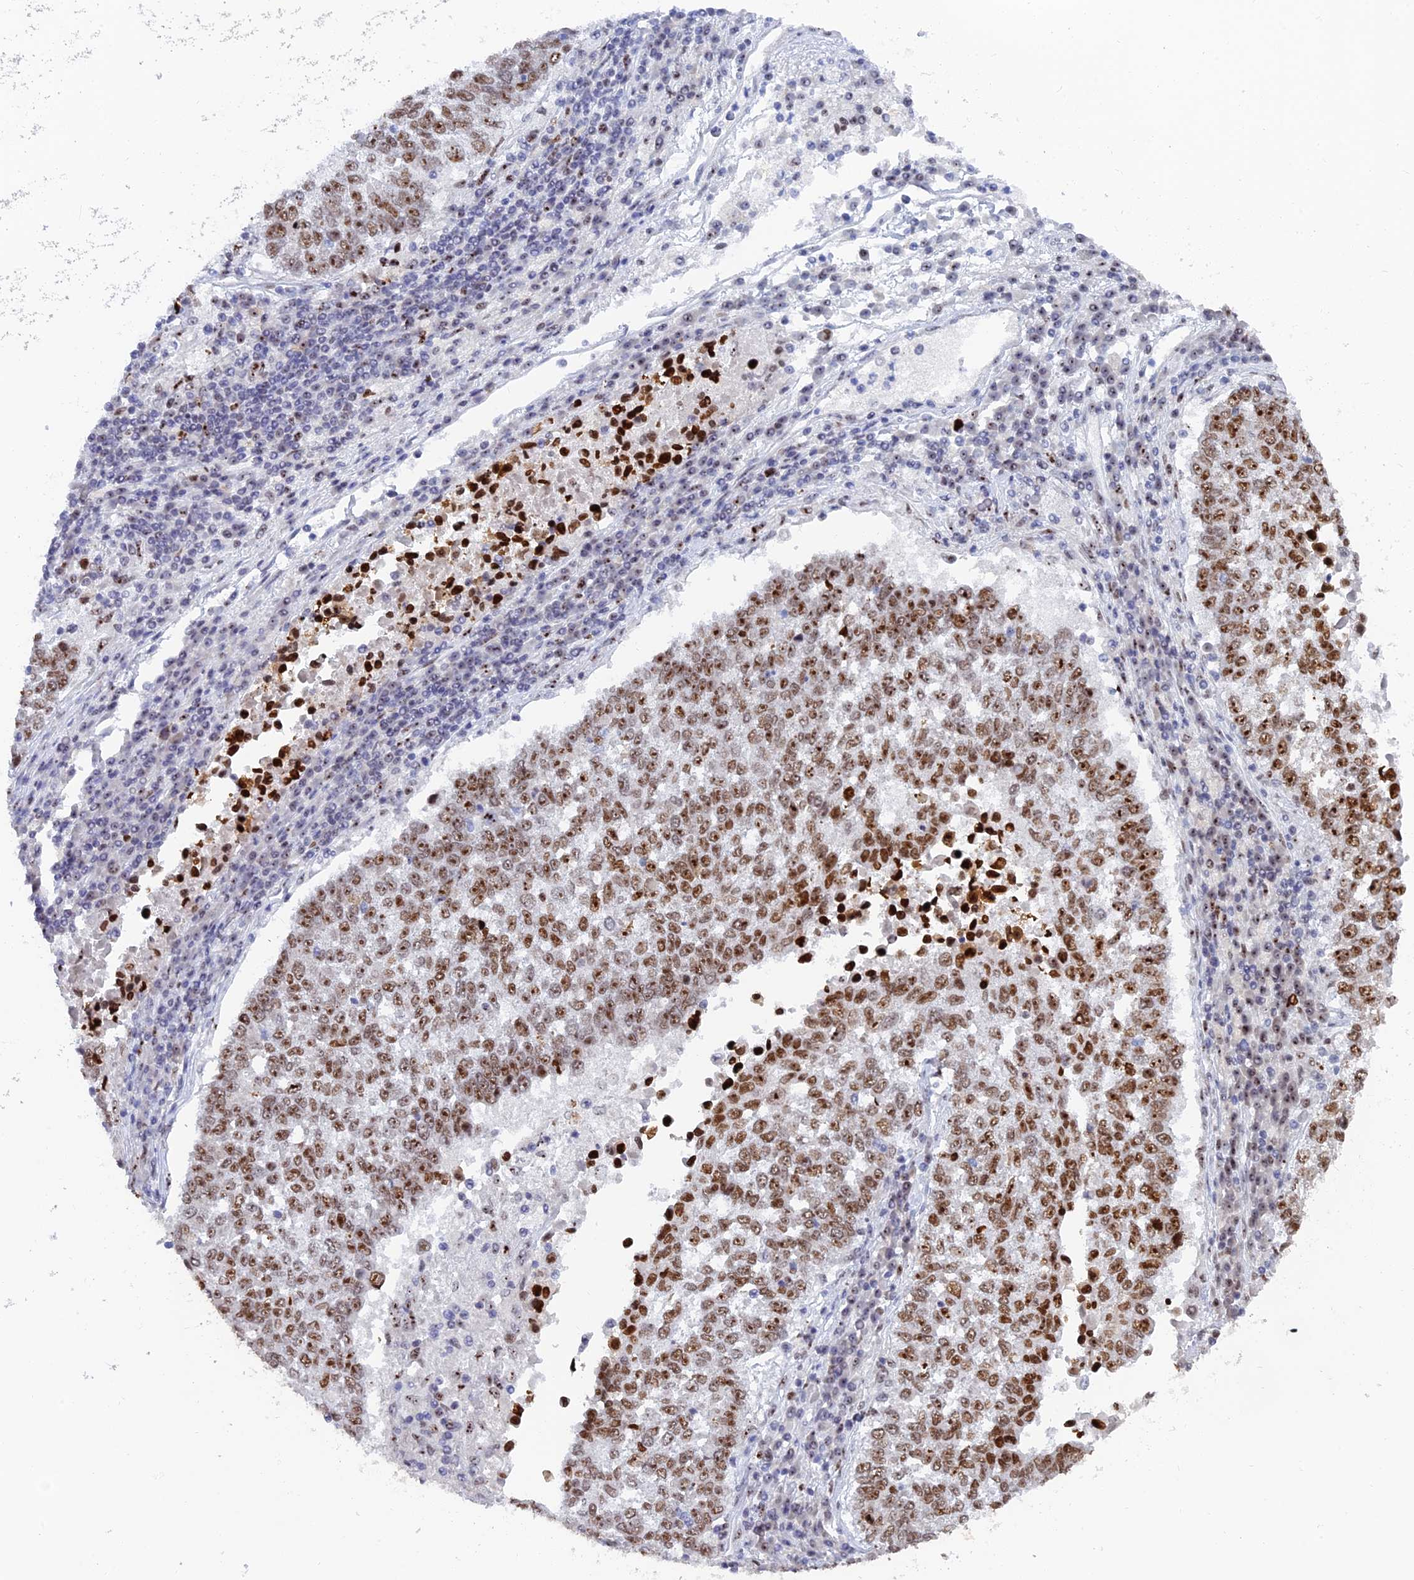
{"staining": {"intensity": "moderate", "quantity": ">75%", "location": "nuclear"}, "tissue": "lung cancer", "cell_type": "Tumor cells", "image_type": "cancer", "snomed": [{"axis": "morphology", "description": "Squamous cell carcinoma, NOS"}, {"axis": "topography", "description": "Lung"}], "caption": "A high-resolution image shows immunohistochemistry staining of squamous cell carcinoma (lung), which shows moderate nuclear positivity in approximately >75% of tumor cells. (IHC, brightfield microscopy, high magnification).", "gene": "RSL1D1", "patient": {"sex": "male", "age": 73}}